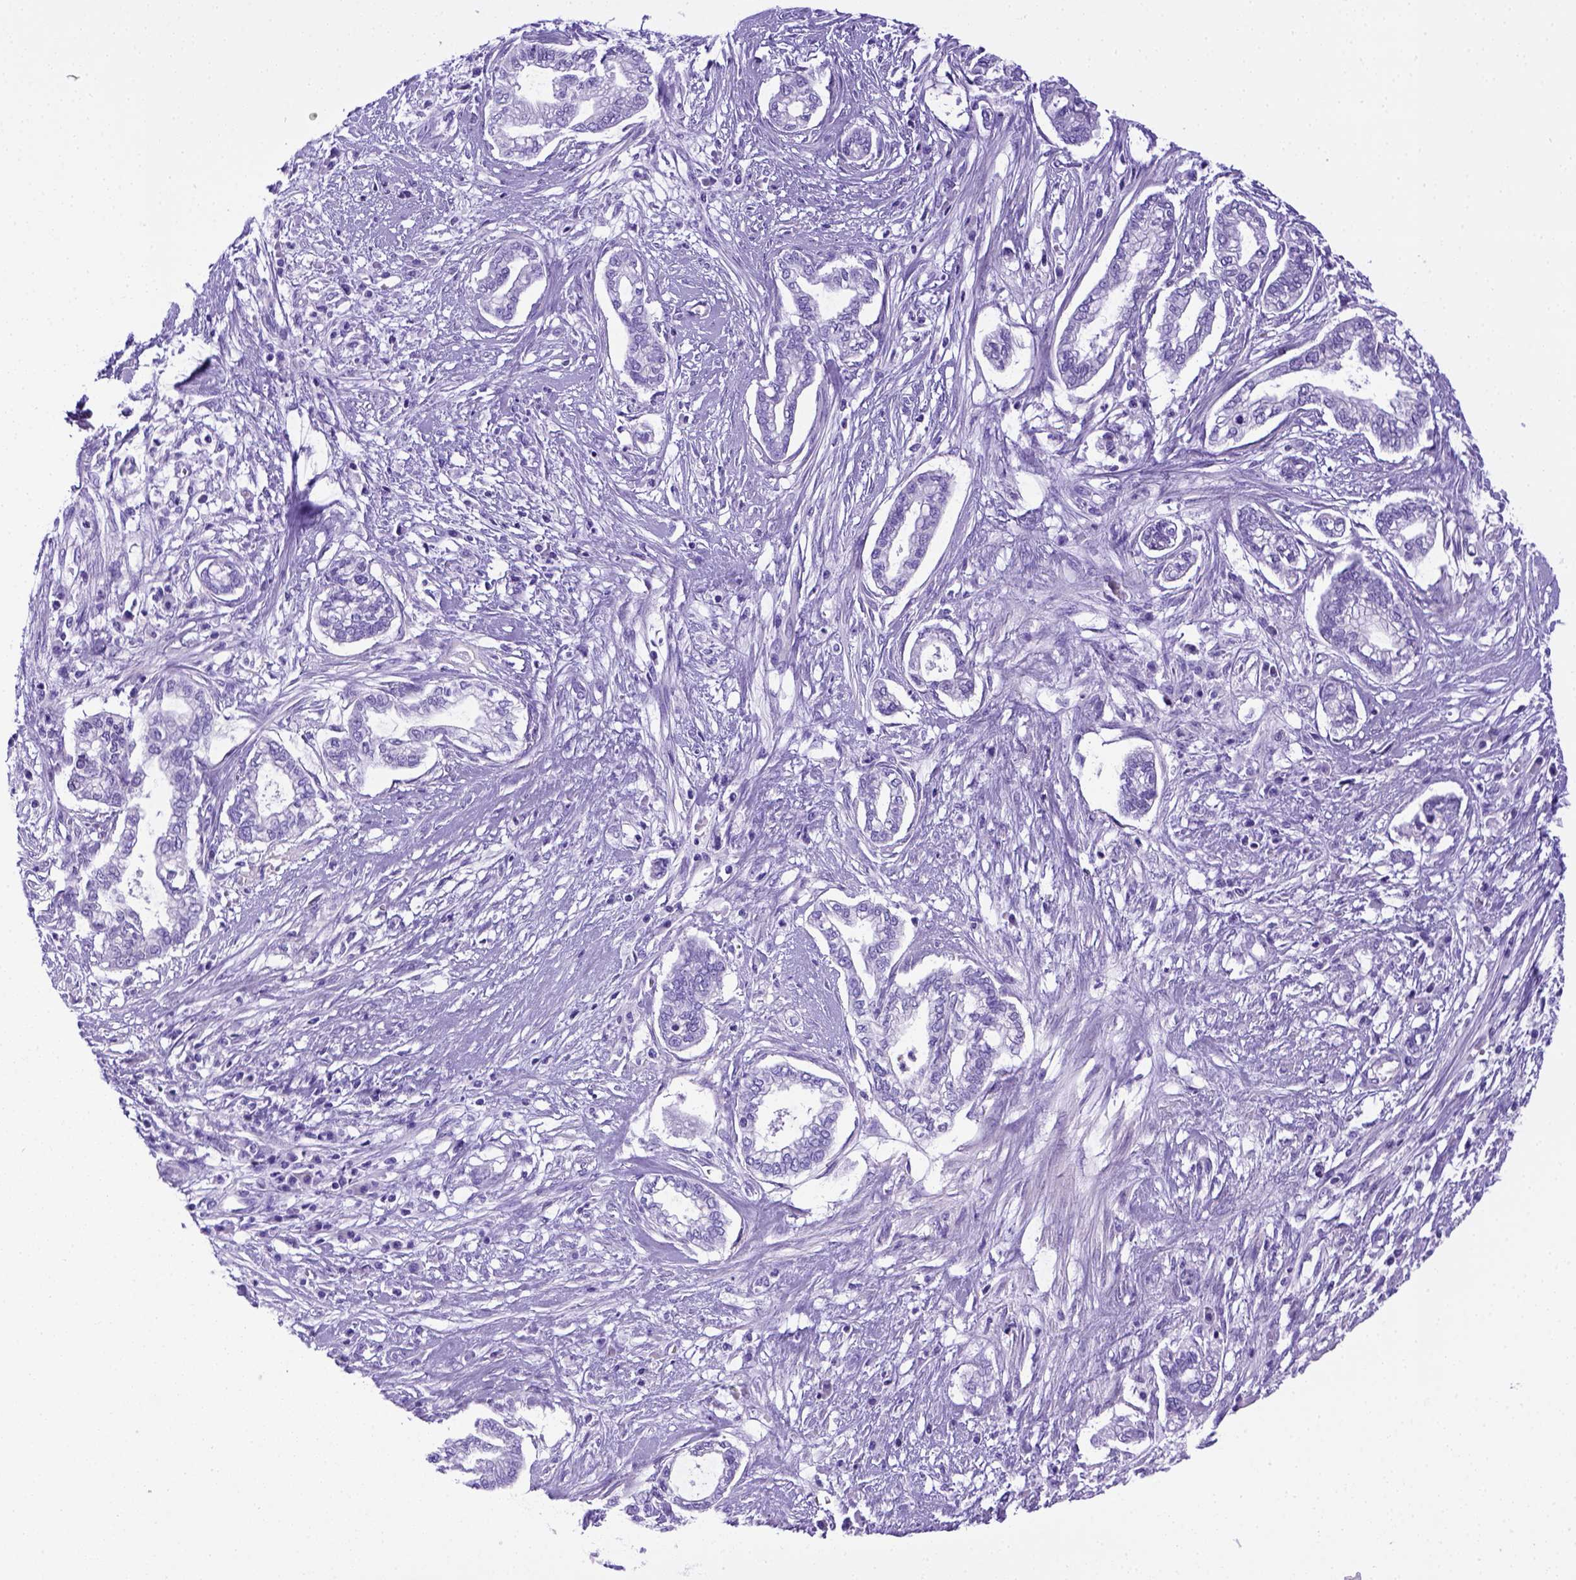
{"staining": {"intensity": "negative", "quantity": "none", "location": "none"}, "tissue": "cervical cancer", "cell_type": "Tumor cells", "image_type": "cancer", "snomed": [{"axis": "morphology", "description": "Adenocarcinoma, NOS"}, {"axis": "topography", "description": "Cervix"}], "caption": "IHC of cervical cancer reveals no expression in tumor cells.", "gene": "ITIH4", "patient": {"sex": "female", "age": 62}}